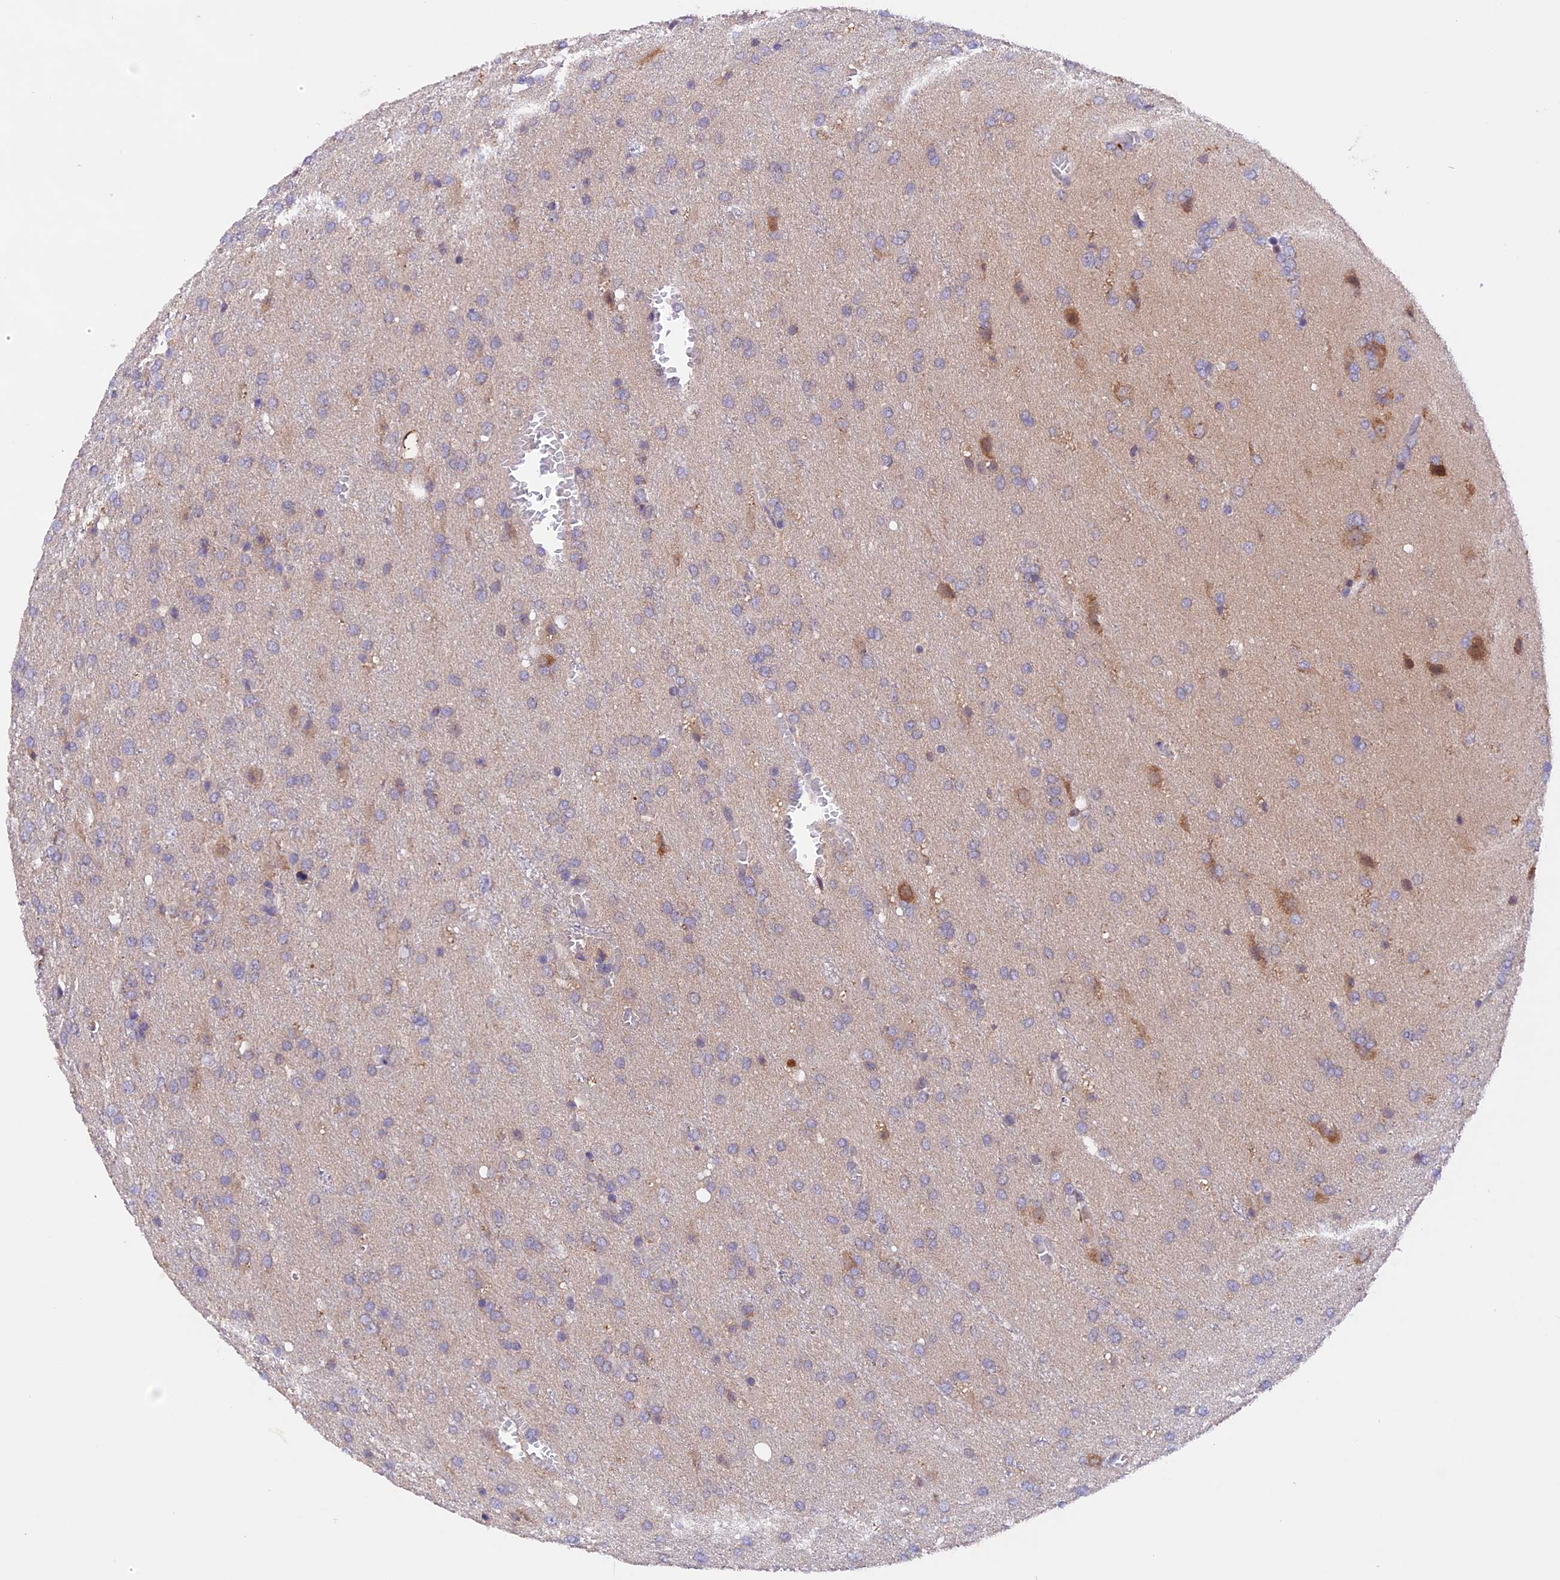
{"staining": {"intensity": "weak", "quantity": "<25%", "location": "cytoplasmic/membranous"}, "tissue": "glioma", "cell_type": "Tumor cells", "image_type": "cancer", "snomed": [{"axis": "morphology", "description": "Glioma, malignant, High grade"}, {"axis": "topography", "description": "Brain"}], "caption": "High magnification brightfield microscopy of glioma stained with DAB (3,3'-diaminobenzidine) (brown) and counterstained with hematoxylin (blue): tumor cells show no significant expression.", "gene": "MARK4", "patient": {"sex": "female", "age": 74}}